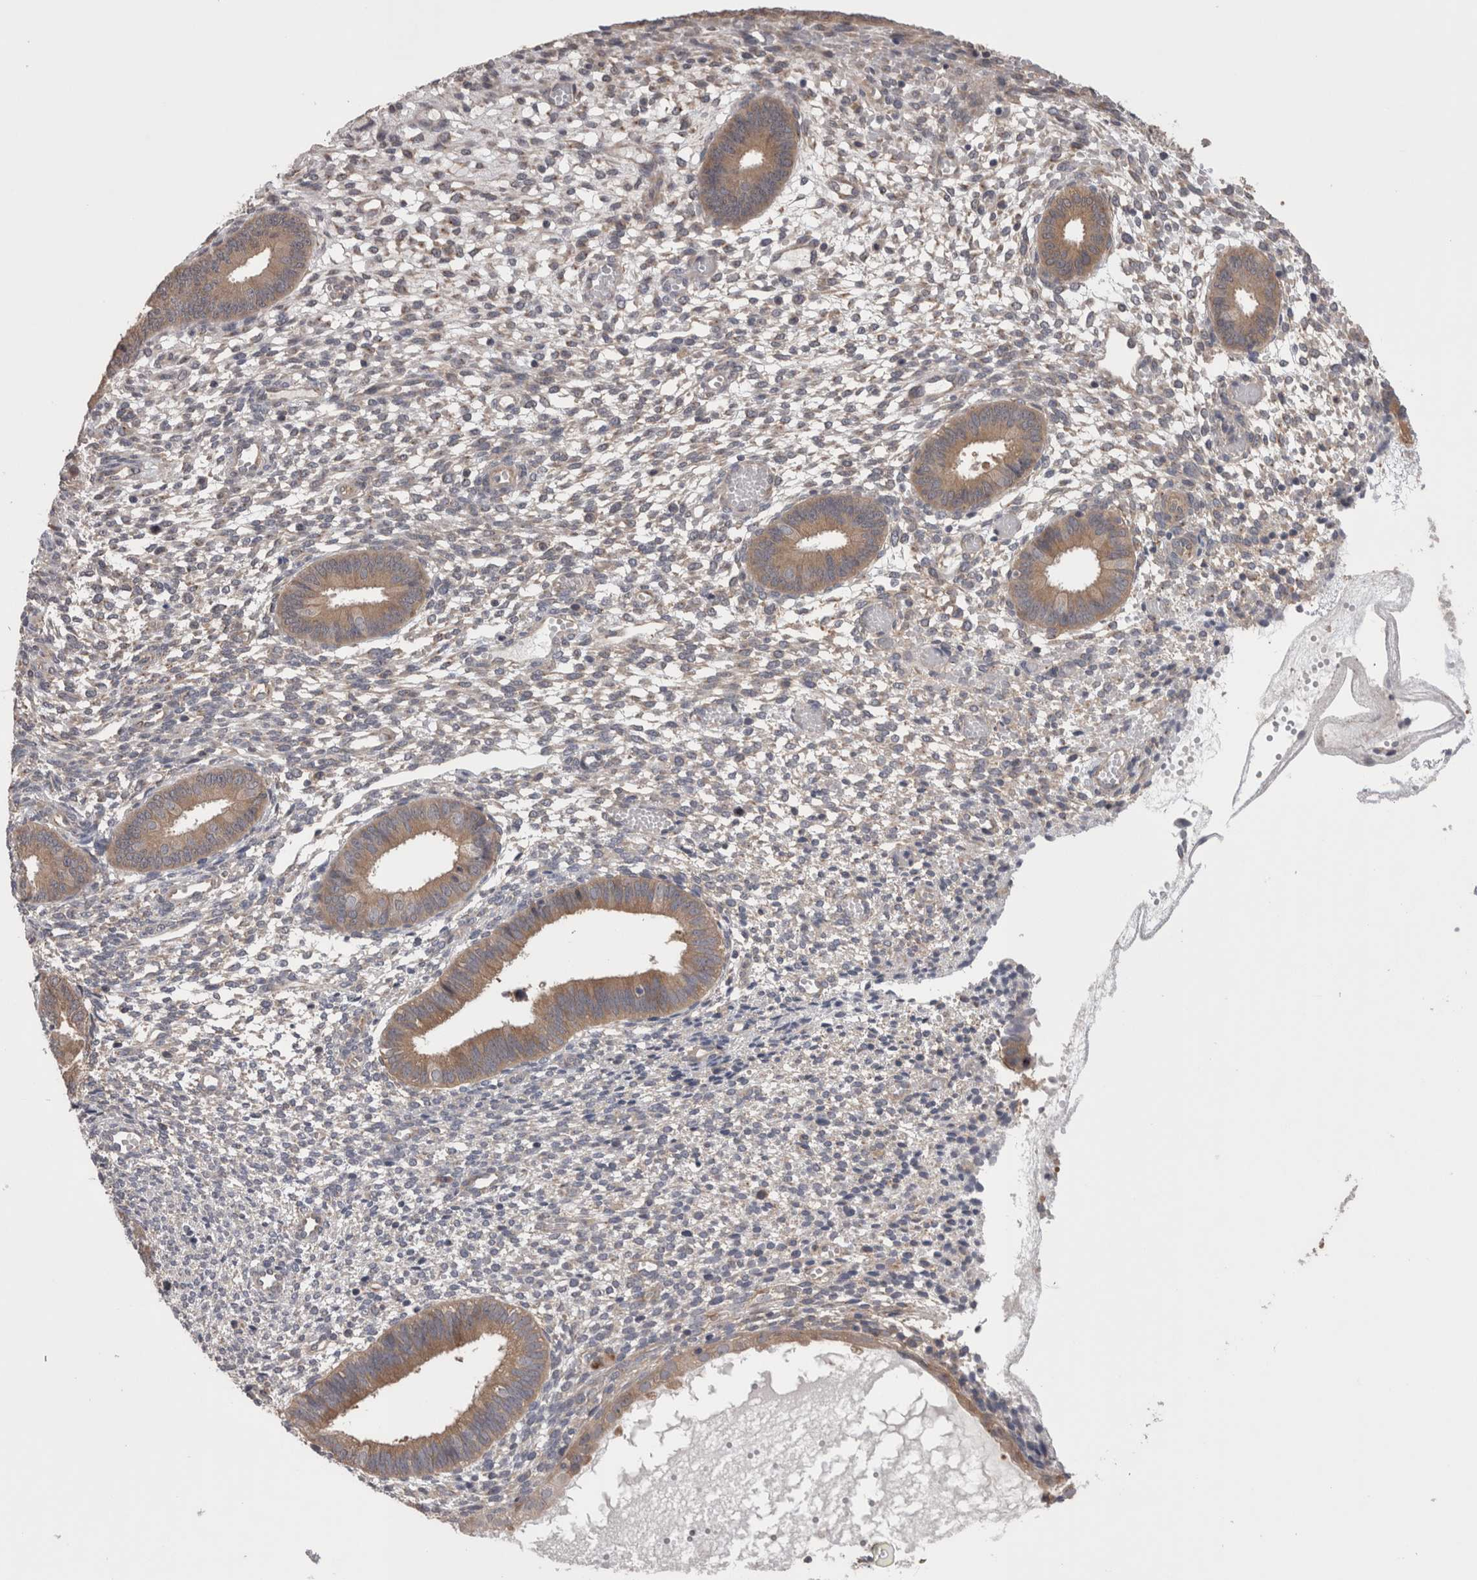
{"staining": {"intensity": "negative", "quantity": "none", "location": "none"}, "tissue": "endometrium", "cell_type": "Cells in endometrial stroma", "image_type": "normal", "snomed": [{"axis": "morphology", "description": "Normal tissue, NOS"}, {"axis": "topography", "description": "Endometrium"}], "caption": "IHC histopathology image of benign endometrium: human endometrium stained with DAB demonstrates no significant protein positivity in cells in endometrial stroma. (DAB immunohistochemistry with hematoxylin counter stain).", "gene": "DCTN6", "patient": {"sex": "female", "age": 46}}